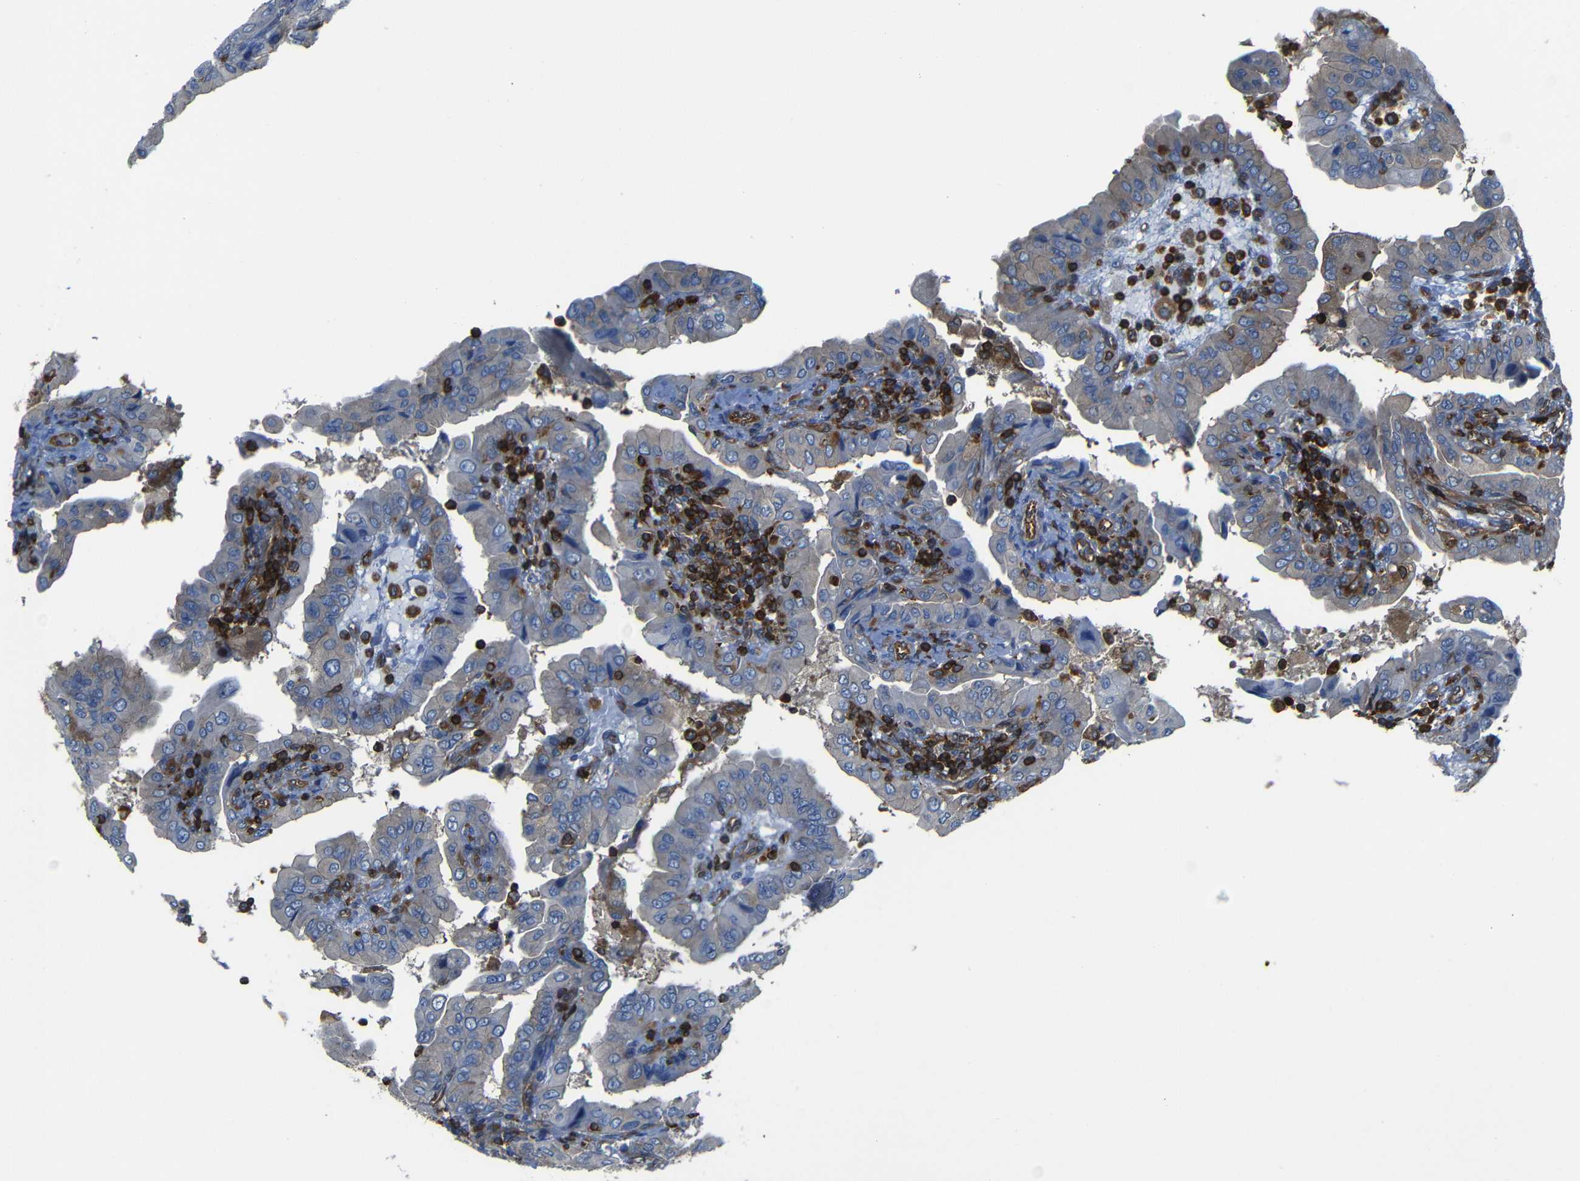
{"staining": {"intensity": "negative", "quantity": "none", "location": "none"}, "tissue": "thyroid cancer", "cell_type": "Tumor cells", "image_type": "cancer", "snomed": [{"axis": "morphology", "description": "Papillary adenocarcinoma, NOS"}, {"axis": "topography", "description": "Thyroid gland"}], "caption": "Immunohistochemical staining of papillary adenocarcinoma (thyroid) reveals no significant staining in tumor cells.", "gene": "ARHGEF1", "patient": {"sex": "male", "age": 33}}